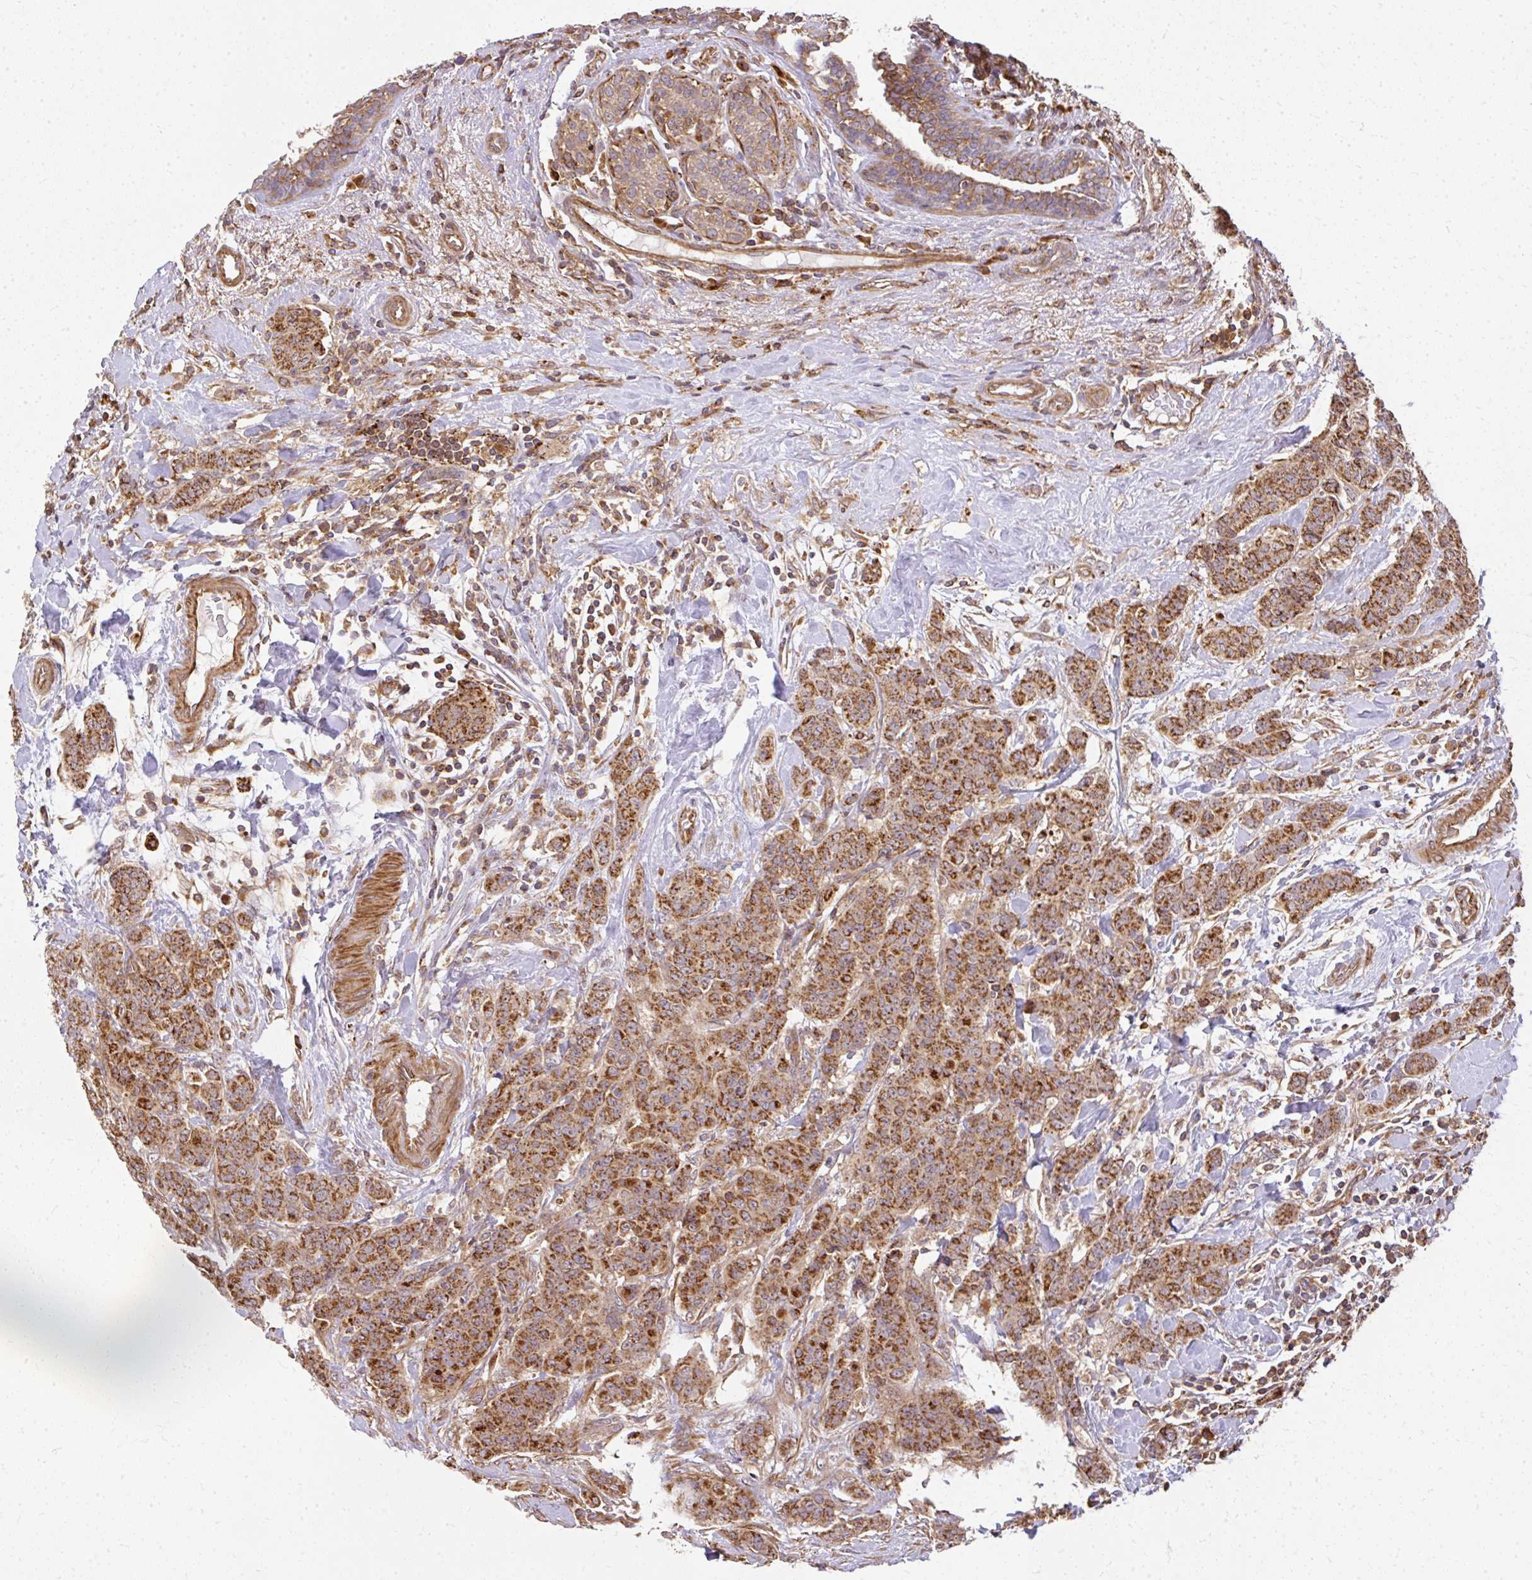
{"staining": {"intensity": "strong", "quantity": ">75%", "location": "cytoplasmic/membranous"}, "tissue": "breast cancer", "cell_type": "Tumor cells", "image_type": "cancer", "snomed": [{"axis": "morphology", "description": "Duct carcinoma"}, {"axis": "topography", "description": "Breast"}], "caption": "Brown immunohistochemical staining in breast cancer demonstrates strong cytoplasmic/membranous staining in about >75% of tumor cells. The staining was performed using DAB (3,3'-diaminobenzidine), with brown indicating positive protein expression. Nuclei are stained blue with hematoxylin.", "gene": "GNS", "patient": {"sex": "female", "age": 40}}